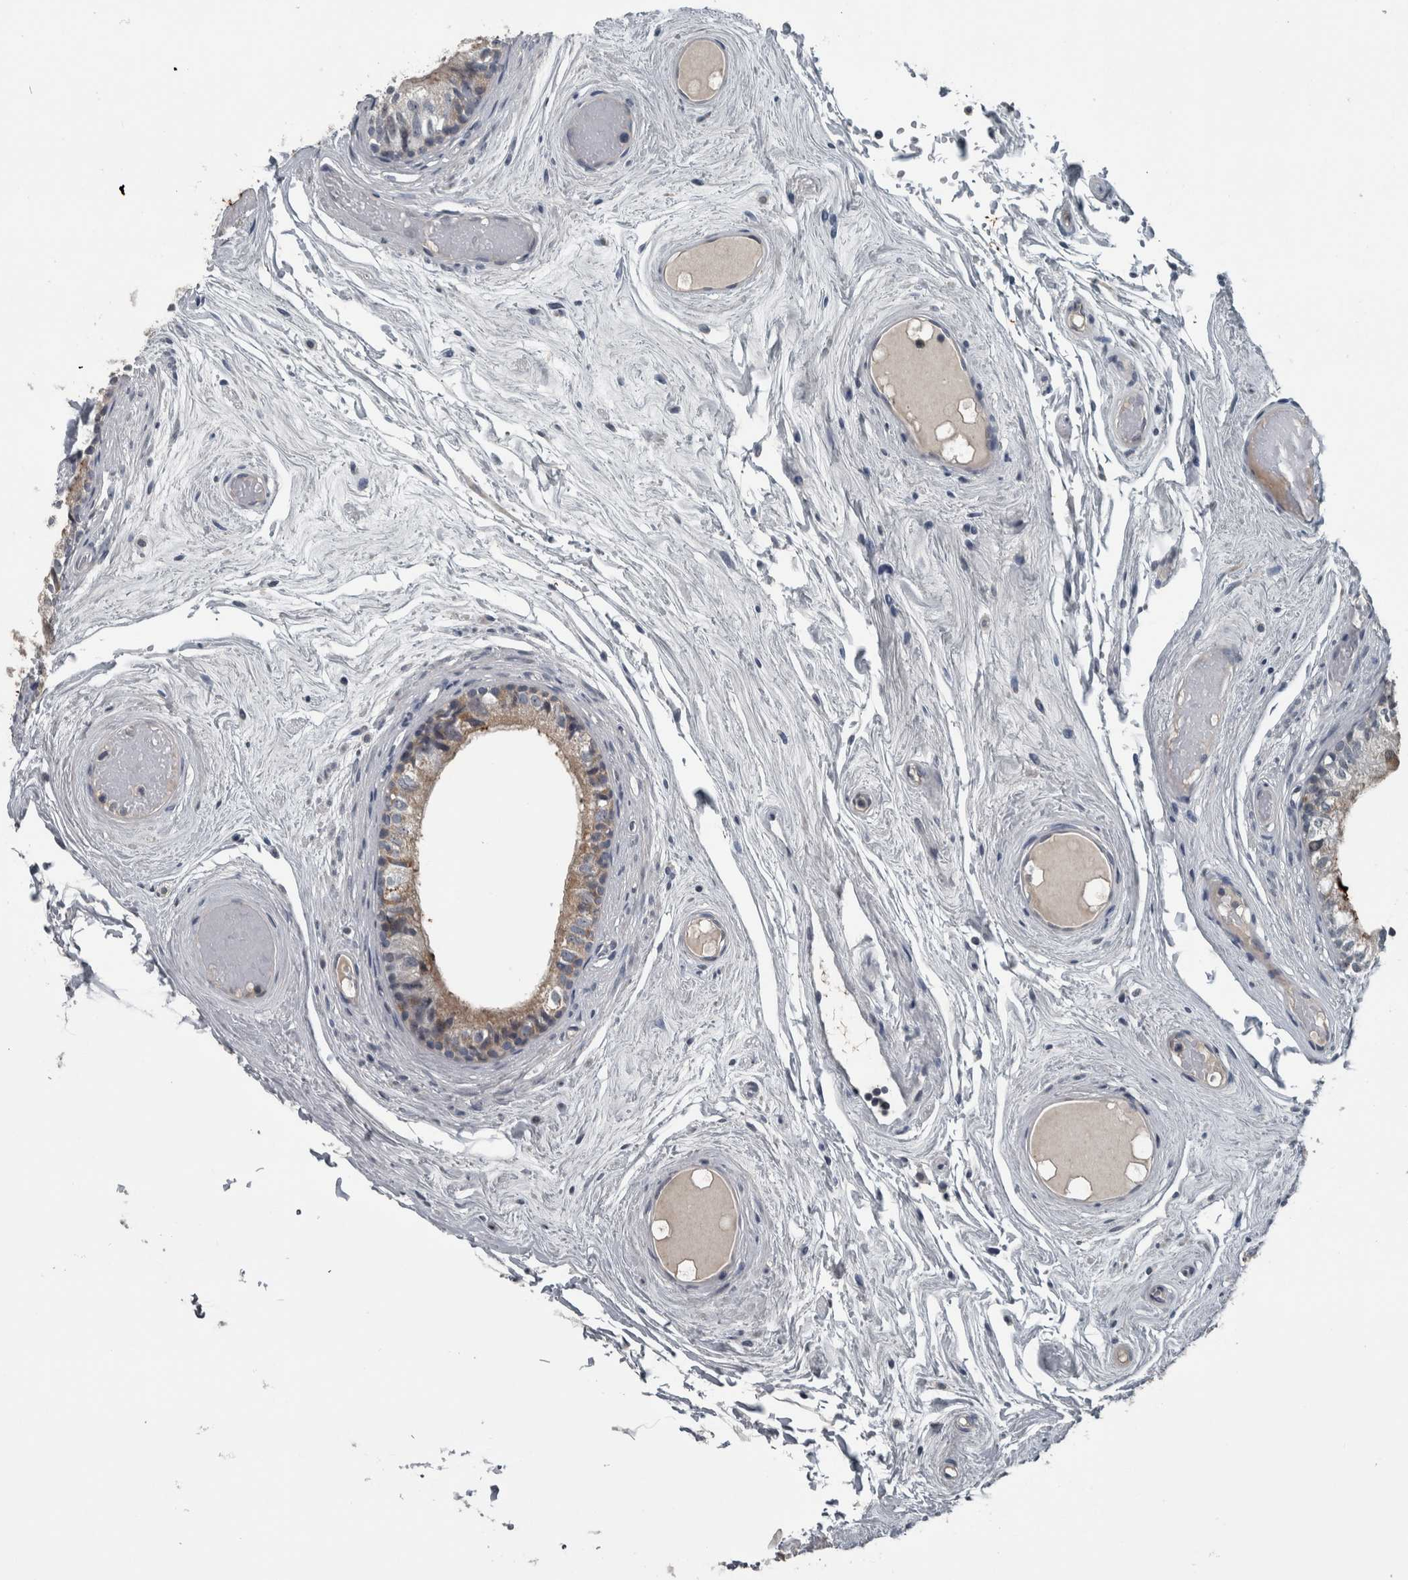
{"staining": {"intensity": "weak", "quantity": "25%-75%", "location": "cytoplasmic/membranous"}, "tissue": "epididymis", "cell_type": "Glandular cells", "image_type": "normal", "snomed": [{"axis": "morphology", "description": "Normal tissue, NOS"}, {"axis": "topography", "description": "Epididymis"}], "caption": "This photomicrograph shows normal epididymis stained with immunohistochemistry to label a protein in brown. The cytoplasmic/membranous of glandular cells show weak positivity for the protein. Nuclei are counter-stained blue.", "gene": "KRT20", "patient": {"sex": "male", "age": 79}}